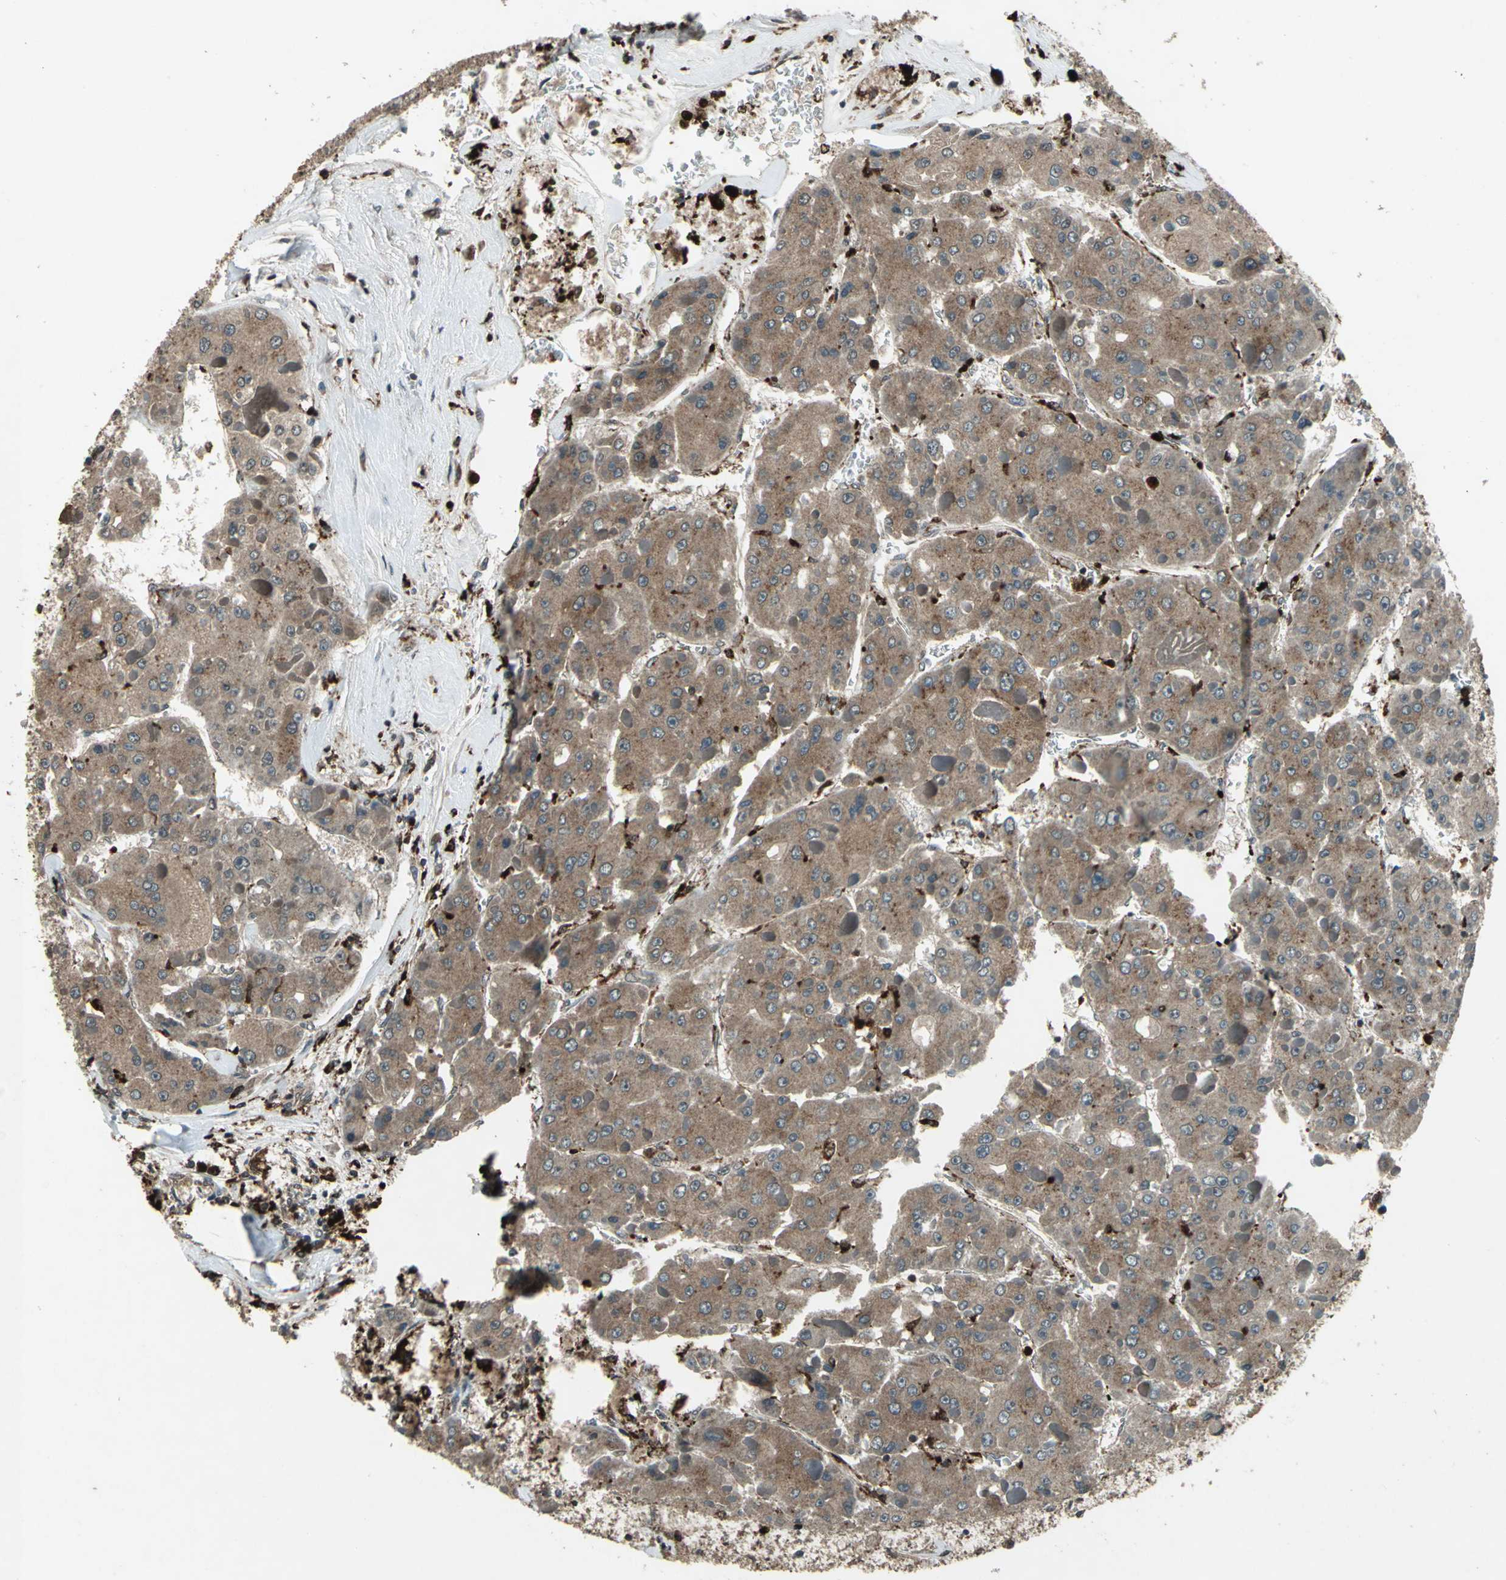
{"staining": {"intensity": "moderate", "quantity": ">75%", "location": "cytoplasmic/membranous"}, "tissue": "liver cancer", "cell_type": "Tumor cells", "image_type": "cancer", "snomed": [{"axis": "morphology", "description": "Carcinoma, Hepatocellular, NOS"}, {"axis": "topography", "description": "Liver"}], "caption": "Immunohistochemistry (IHC) photomicrograph of neoplastic tissue: human hepatocellular carcinoma (liver) stained using immunohistochemistry (IHC) demonstrates medium levels of moderate protein expression localized specifically in the cytoplasmic/membranous of tumor cells, appearing as a cytoplasmic/membranous brown color.", "gene": "PYCARD", "patient": {"sex": "female", "age": 73}}